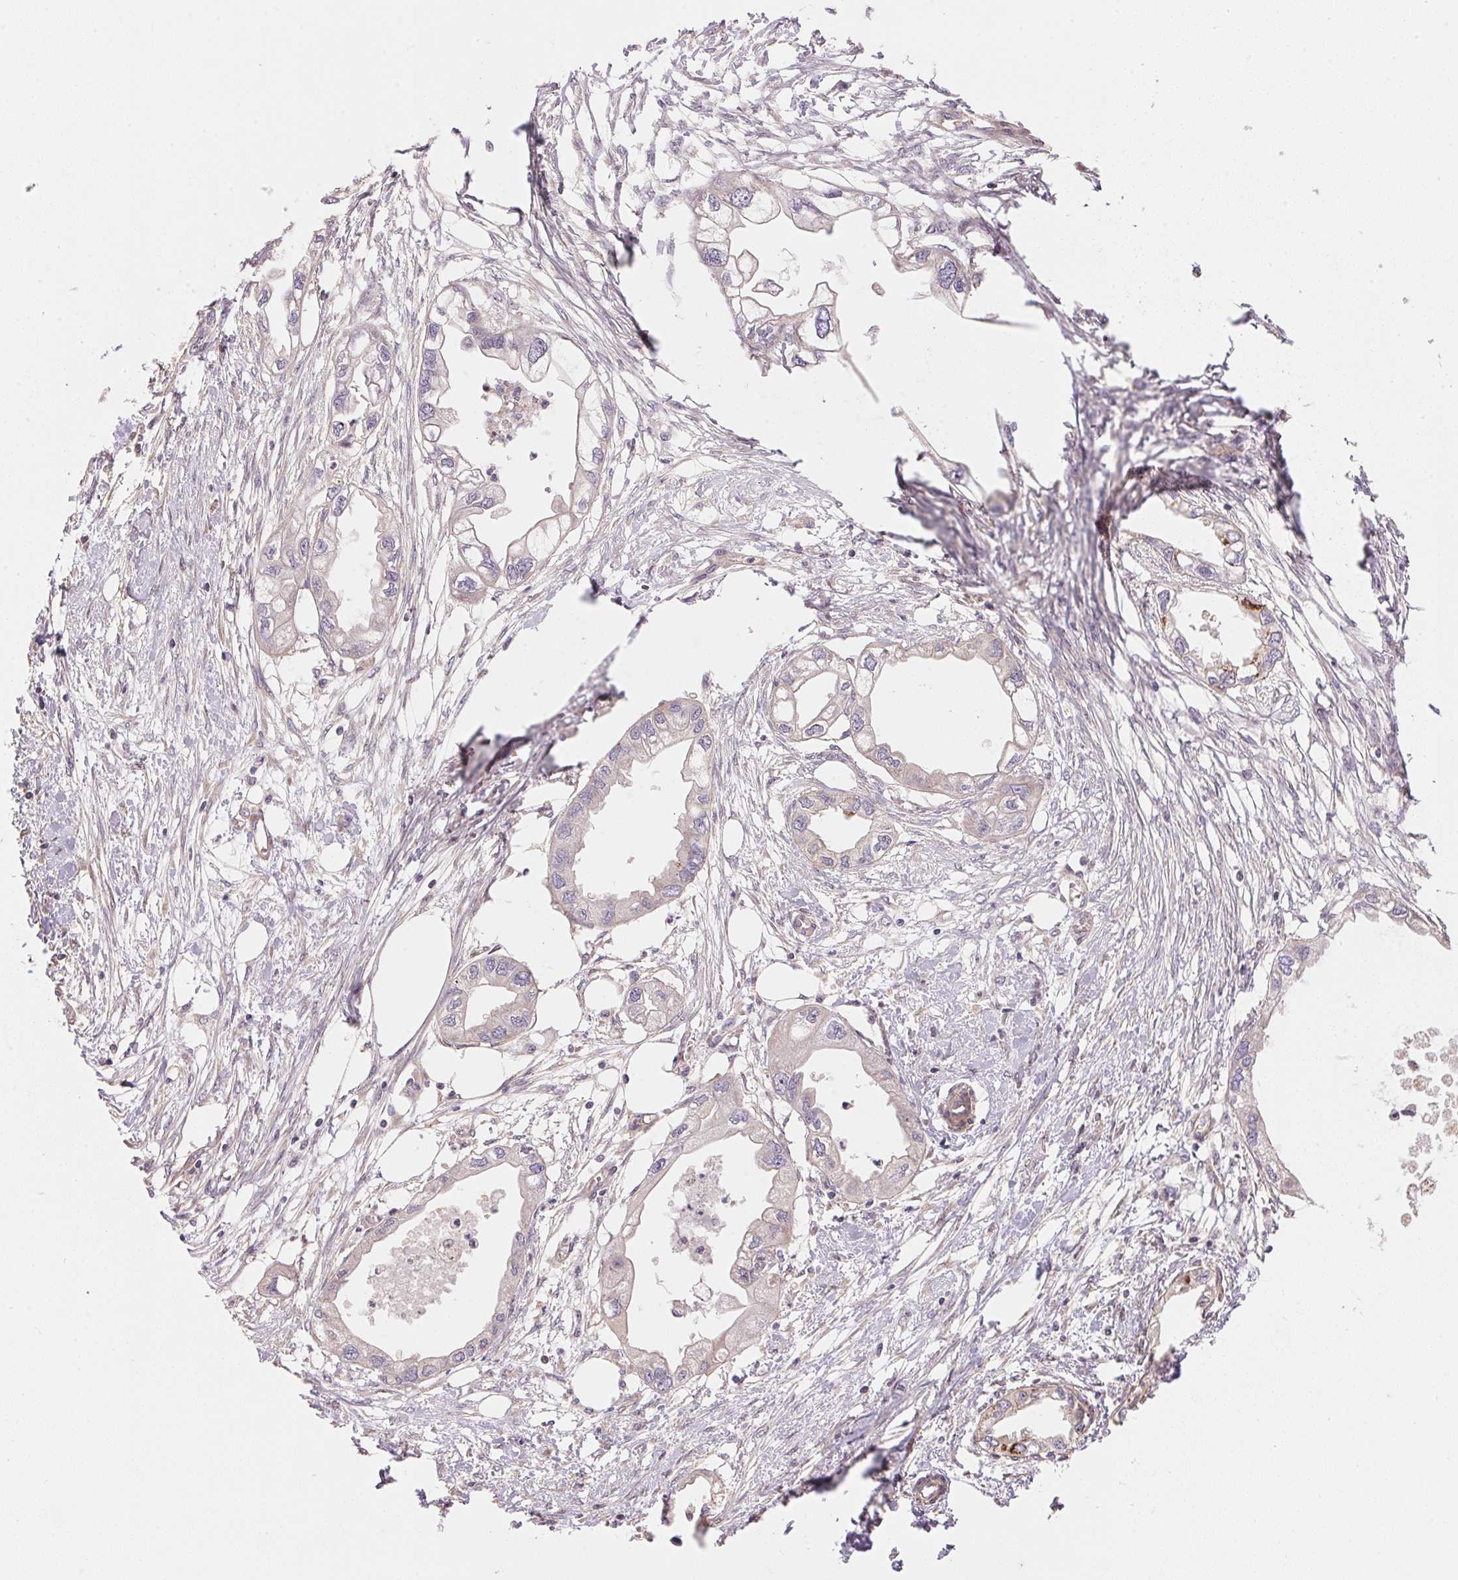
{"staining": {"intensity": "negative", "quantity": "none", "location": "none"}, "tissue": "endometrial cancer", "cell_type": "Tumor cells", "image_type": "cancer", "snomed": [{"axis": "morphology", "description": "Adenocarcinoma, NOS"}, {"axis": "morphology", "description": "Adenocarcinoma, metastatic, NOS"}, {"axis": "topography", "description": "Adipose tissue"}, {"axis": "topography", "description": "Endometrium"}], "caption": "Protein analysis of endometrial adenocarcinoma reveals no significant expression in tumor cells. (DAB (3,3'-diaminobenzidine) immunohistochemistry (IHC) with hematoxylin counter stain).", "gene": "TNIP2", "patient": {"sex": "female", "age": 67}}